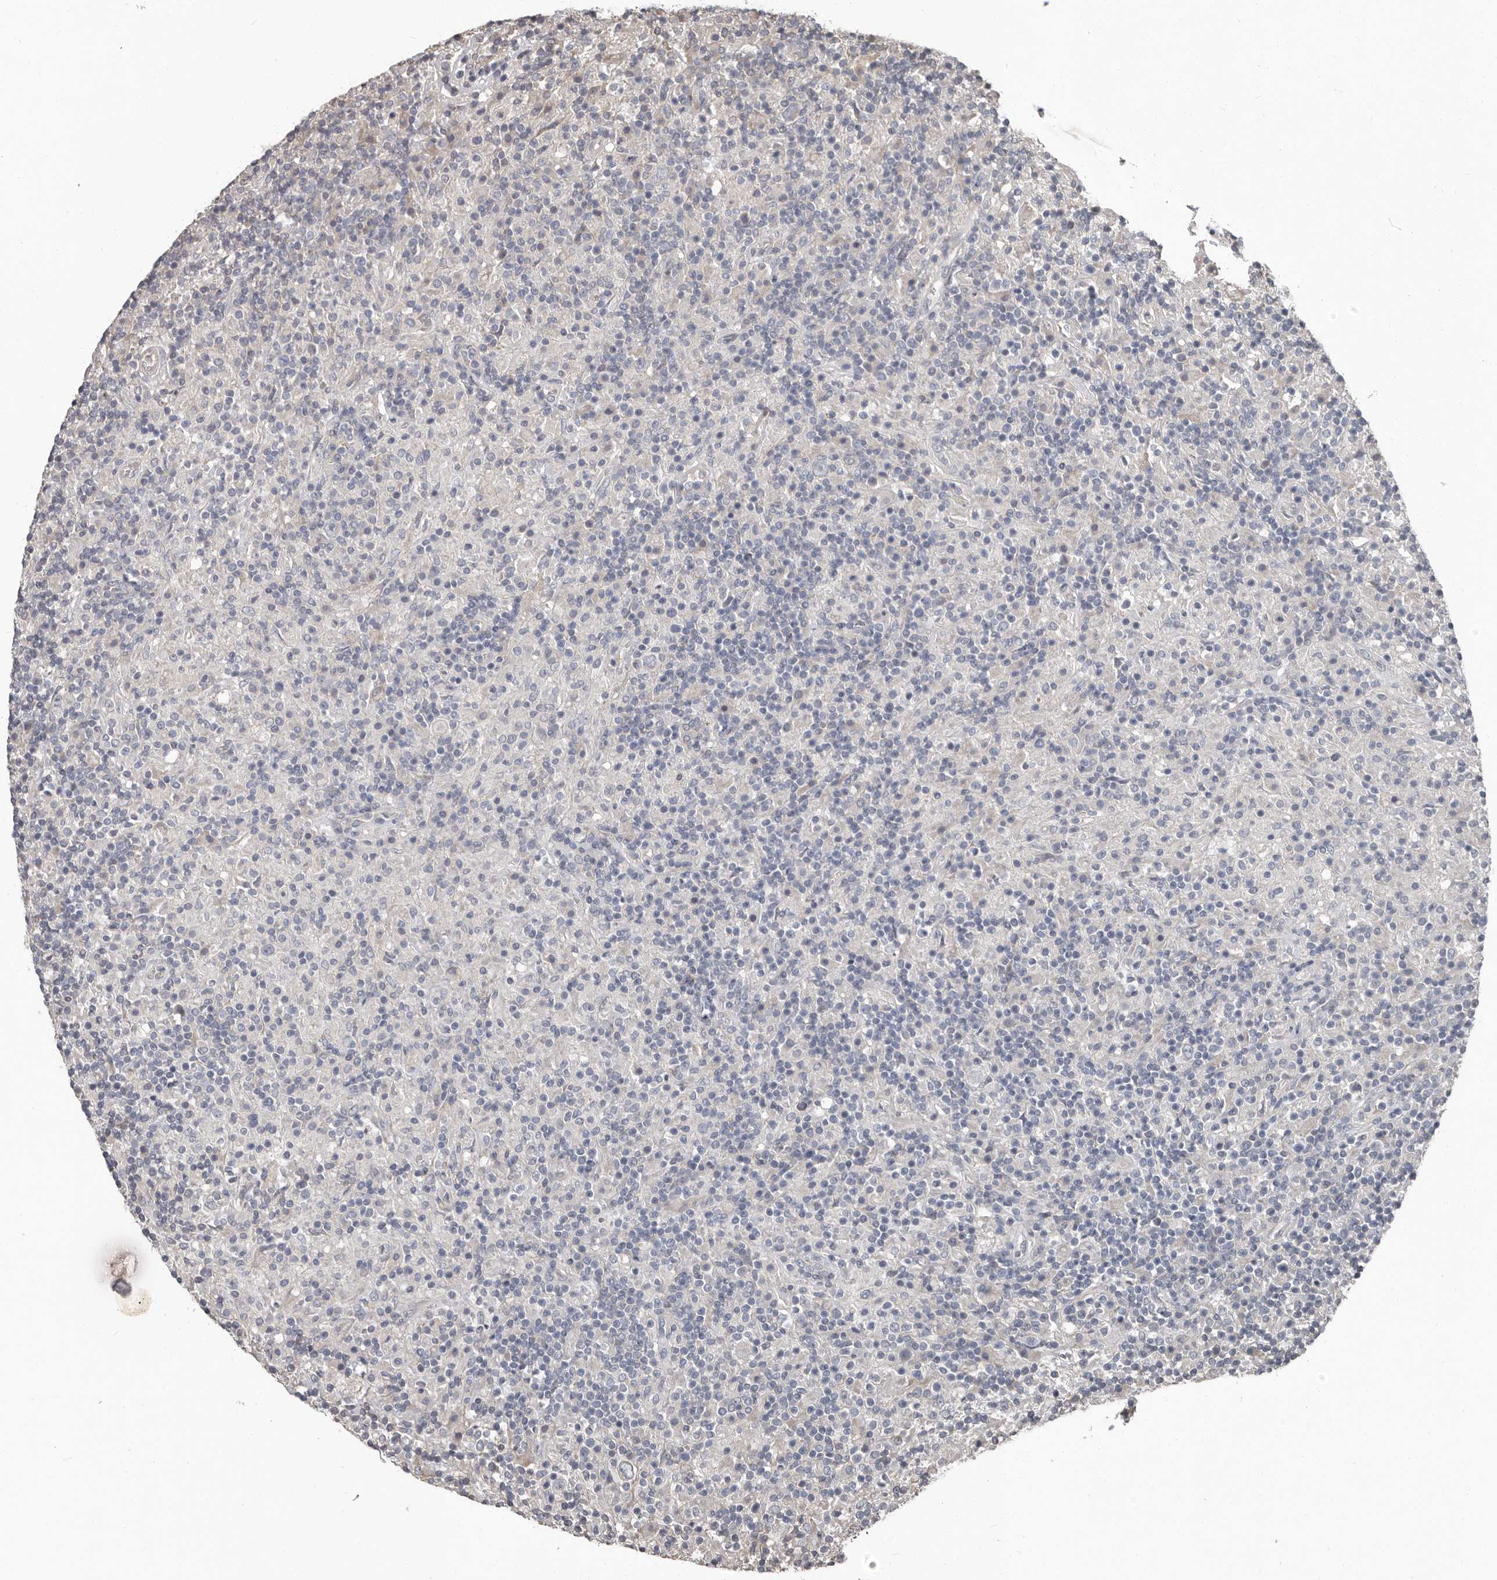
{"staining": {"intensity": "negative", "quantity": "none", "location": "none"}, "tissue": "lymphoma", "cell_type": "Tumor cells", "image_type": "cancer", "snomed": [{"axis": "morphology", "description": "Hodgkin's disease, NOS"}, {"axis": "topography", "description": "Lymph node"}], "caption": "Tumor cells are negative for protein expression in human Hodgkin's disease.", "gene": "CA6", "patient": {"sex": "male", "age": 70}}